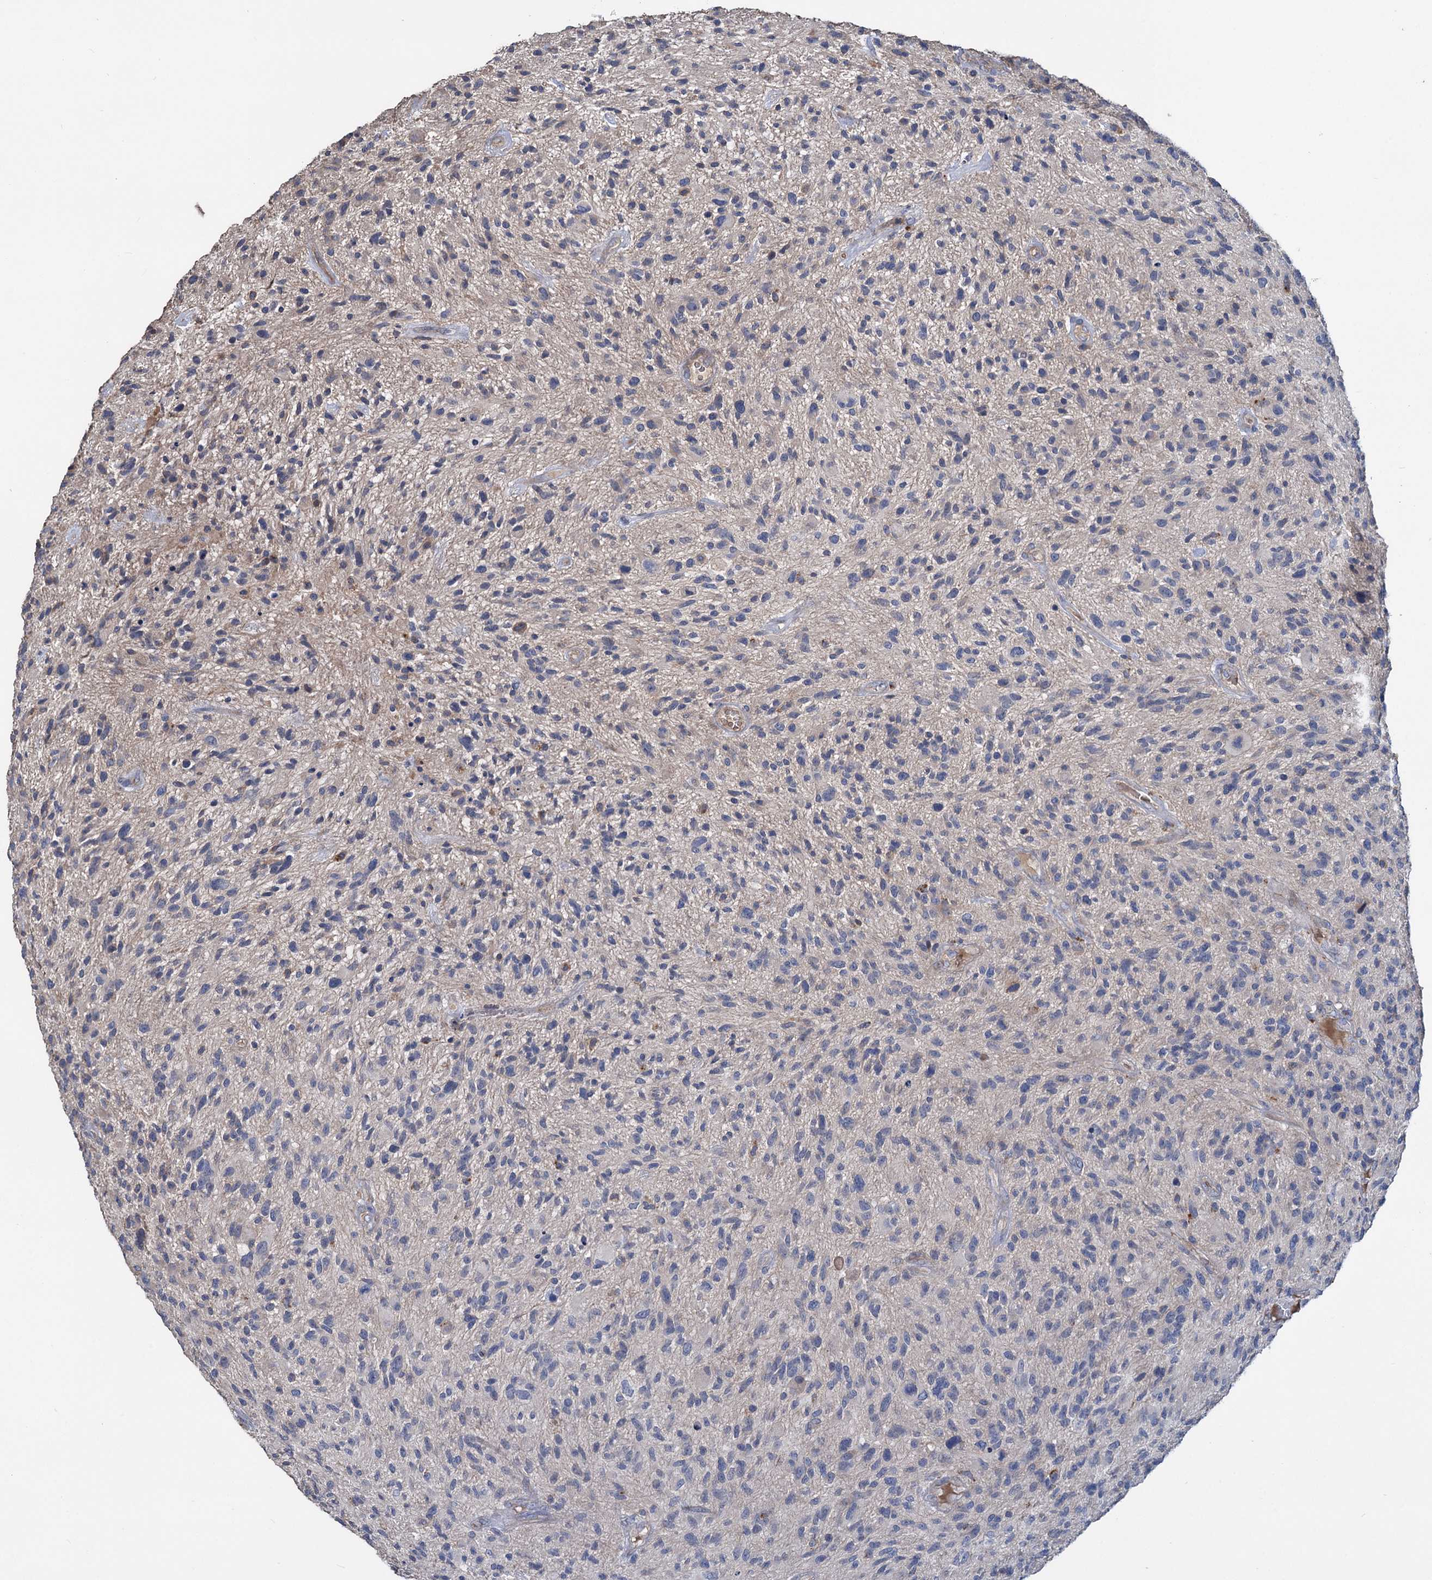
{"staining": {"intensity": "negative", "quantity": "none", "location": "none"}, "tissue": "glioma", "cell_type": "Tumor cells", "image_type": "cancer", "snomed": [{"axis": "morphology", "description": "Glioma, malignant, High grade"}, {"axis": "topography", "description": "Brain"}], "caption": "There is no significant expression in tumor cells of malignant glioma (high-grade).", "gene": "URAD", "patient": {"sex": "male", "age": 47}}